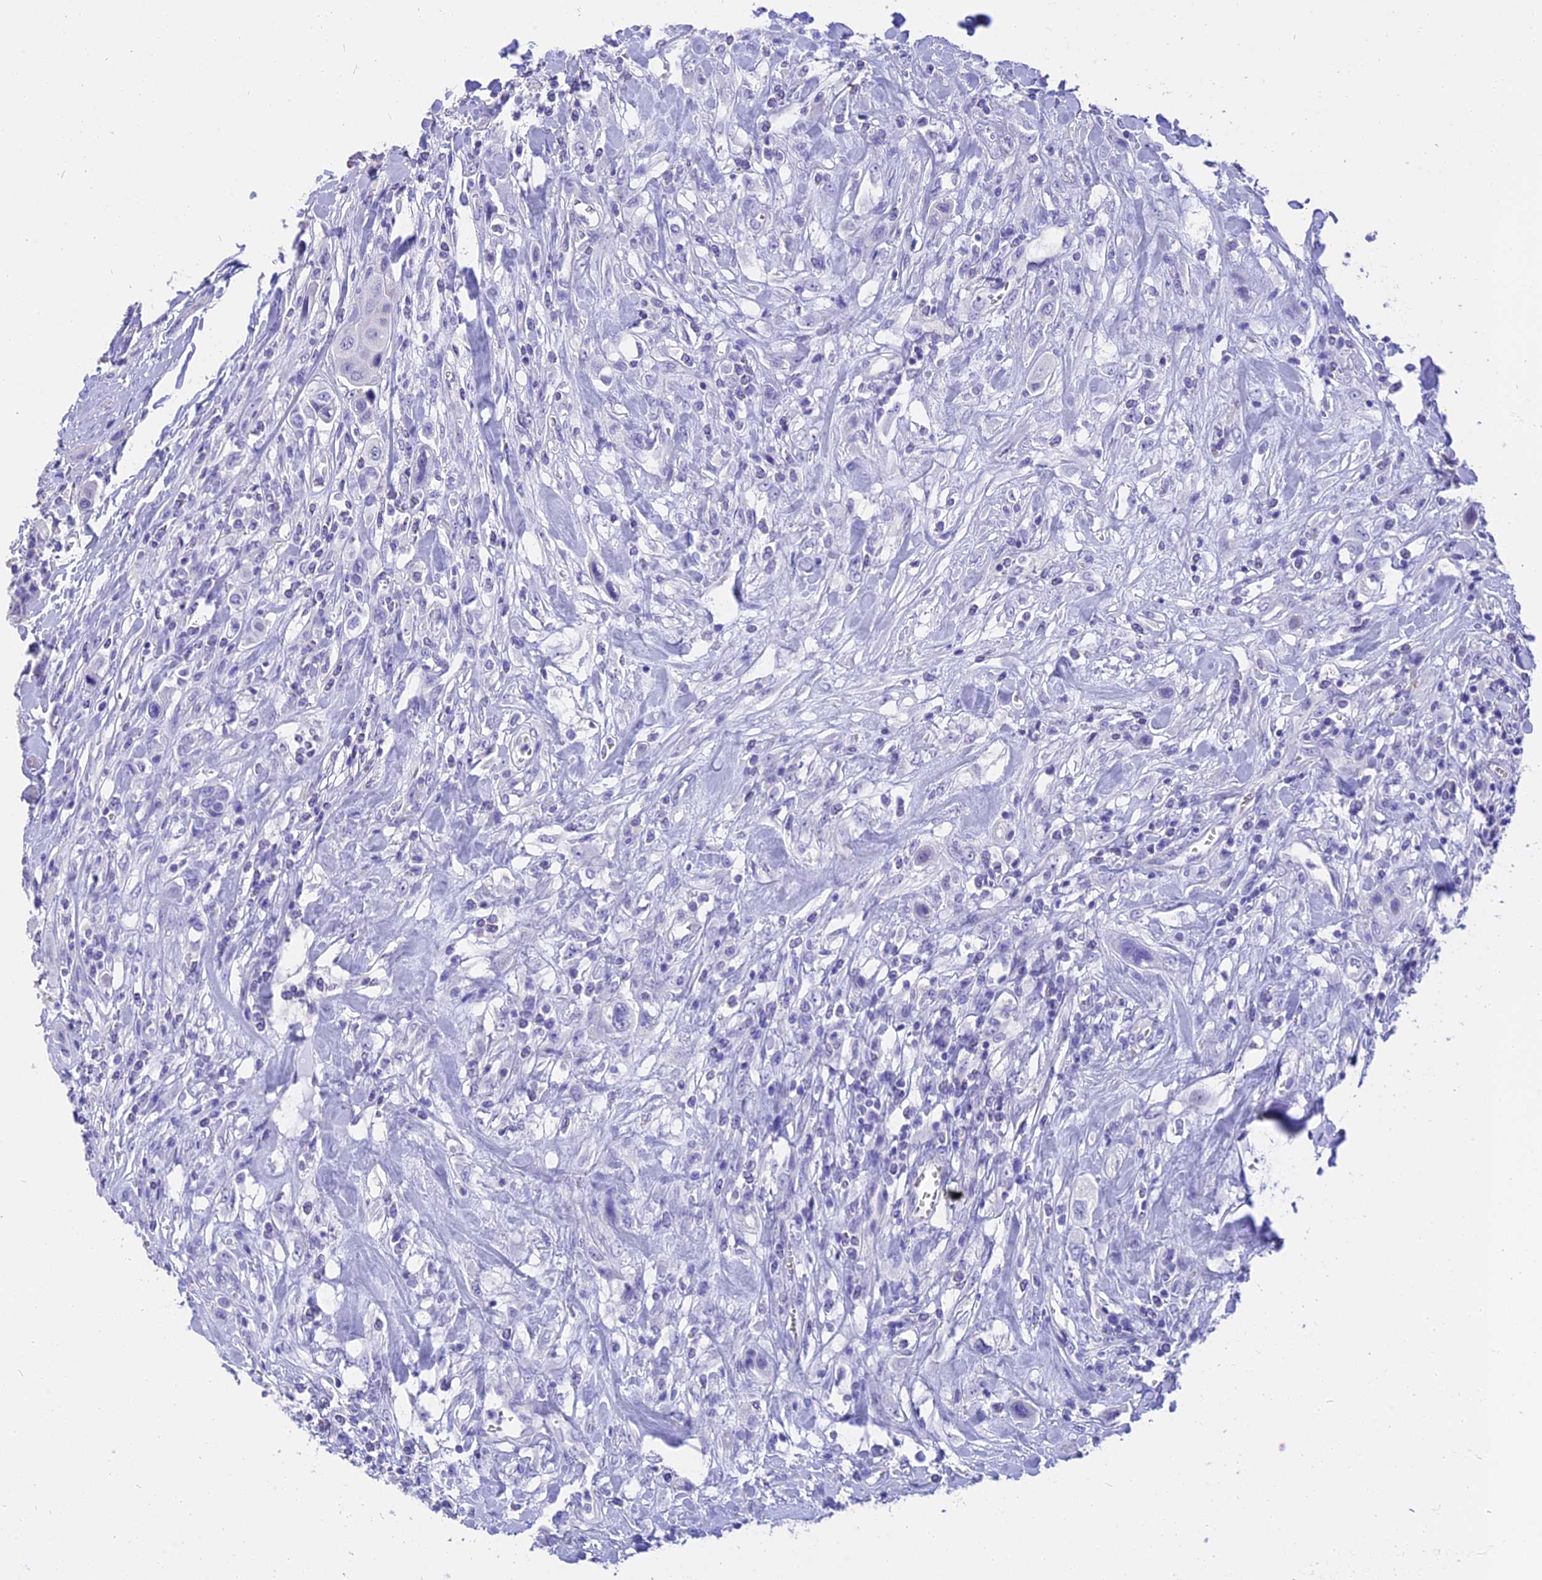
{"staining": {"intensity": "negative", "quantity": "none", "location": "none"}, "tissue": "urothelial cancer", "cell_type": "Tumor cells", "image_type": "cancer", "snomed": [{"axis": "morphology", "description": "Urothelial carcinoma, High grade"}, {"axis": "topography", "description": "Urinary bladder"}], "caption": "Photomicrograph shows no significant protein staining in tumor cells of urothelial carcinoma (high-grade). The staining is performed using DAB brown chromogen with nuclei counter-stained in using hematoxylin.", "gene": "TNNC2", "patient": {"sex": "male", "age": 50}}